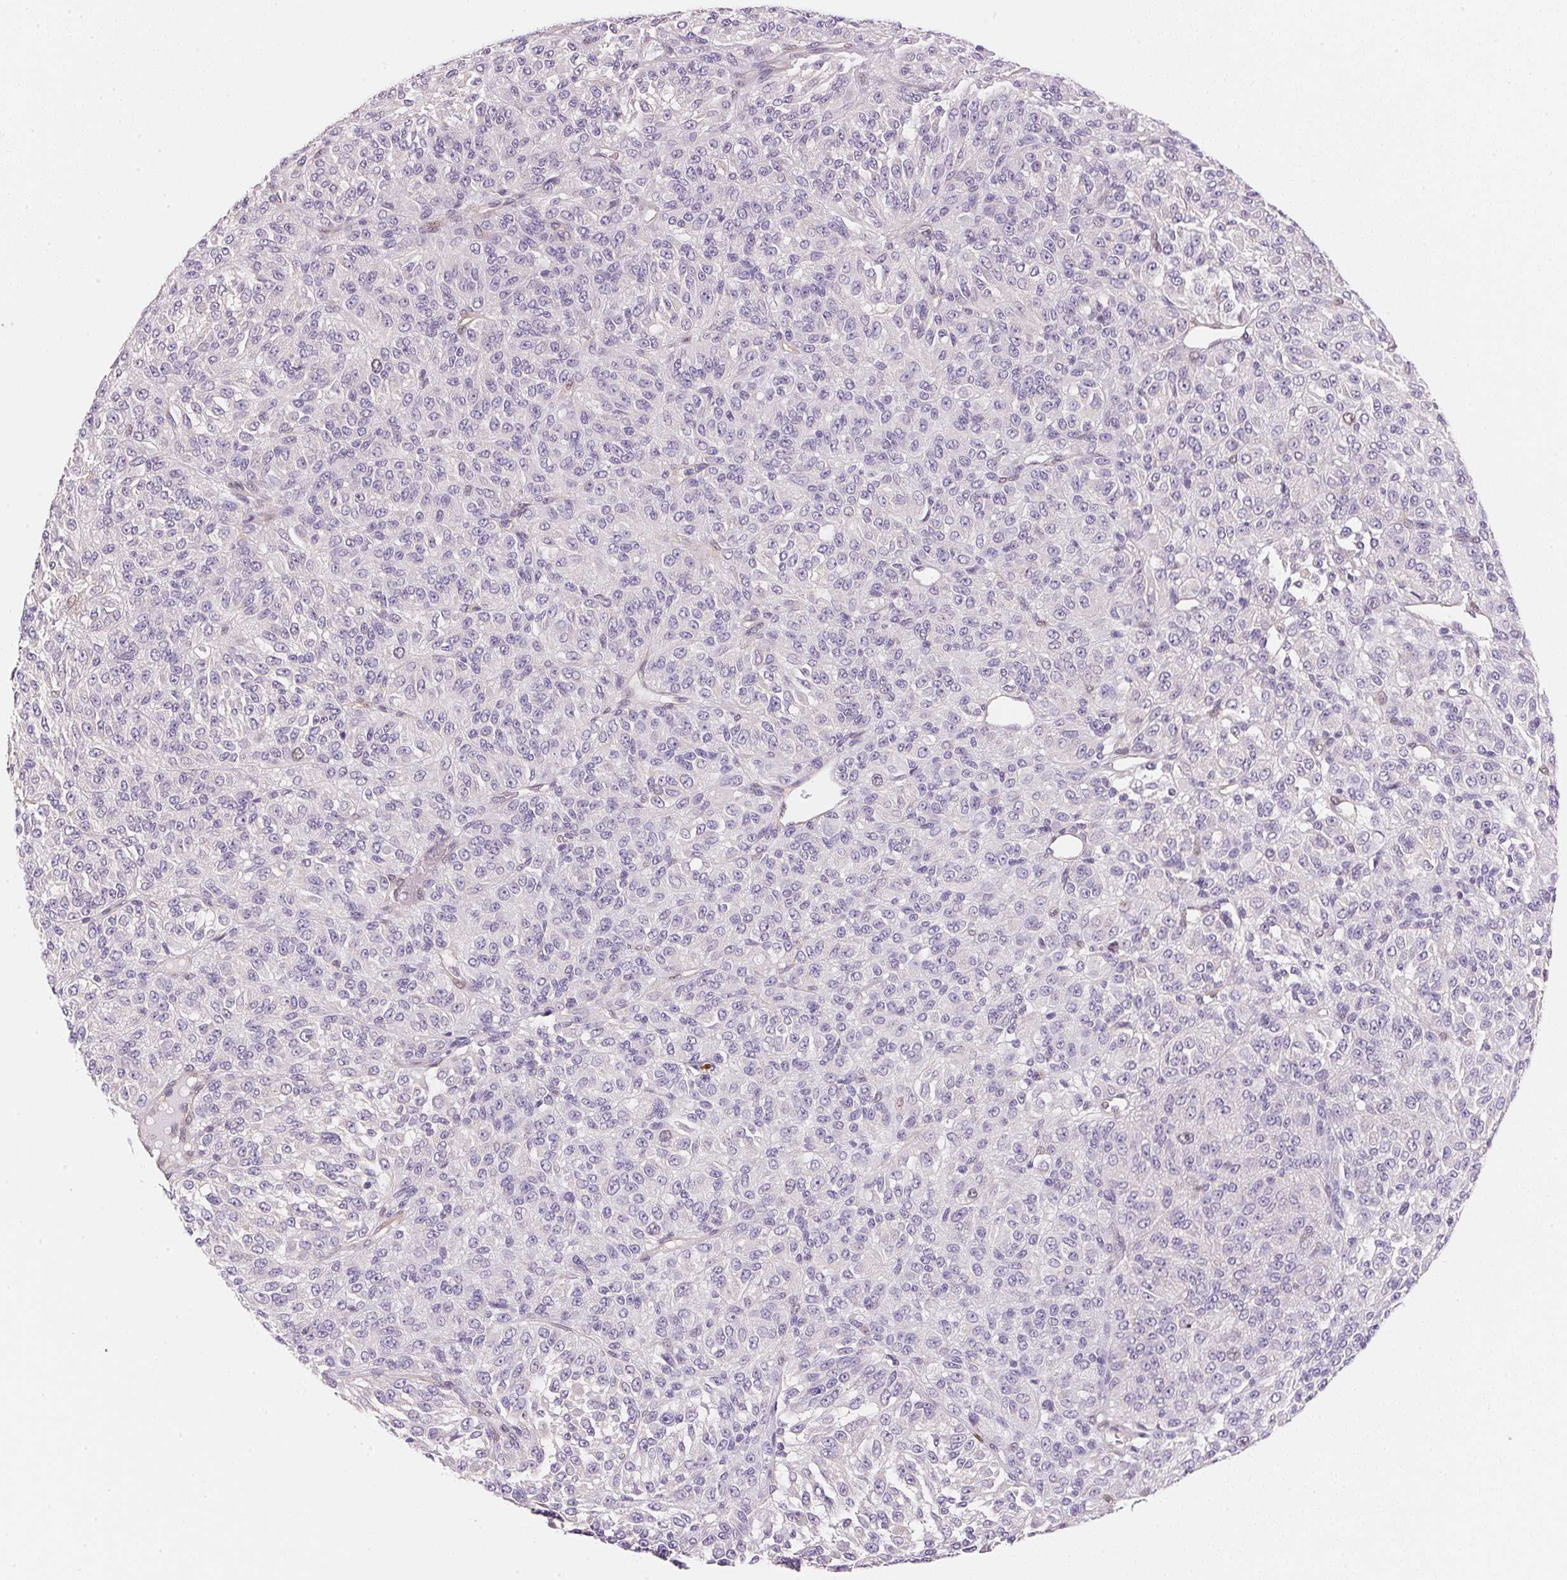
{"staining": {"intensity": "negative", "quantity": "none", "location": "none"}, "tissue": "melanoma", "cell_type": "Tumor cells", "image_type": "cancer", "snomed": [{"axis": "morphology", "description": "Malignant melanoma, Metastatic site"}, {"axis": "topography", "description": "Brain"}], "caption": "This is an immunohistochemistry photomicrograph of melanoma. There is no positivity in tumor cells.", "gene": "SMTN", "patient": {"sex": "female", "age": 56}}